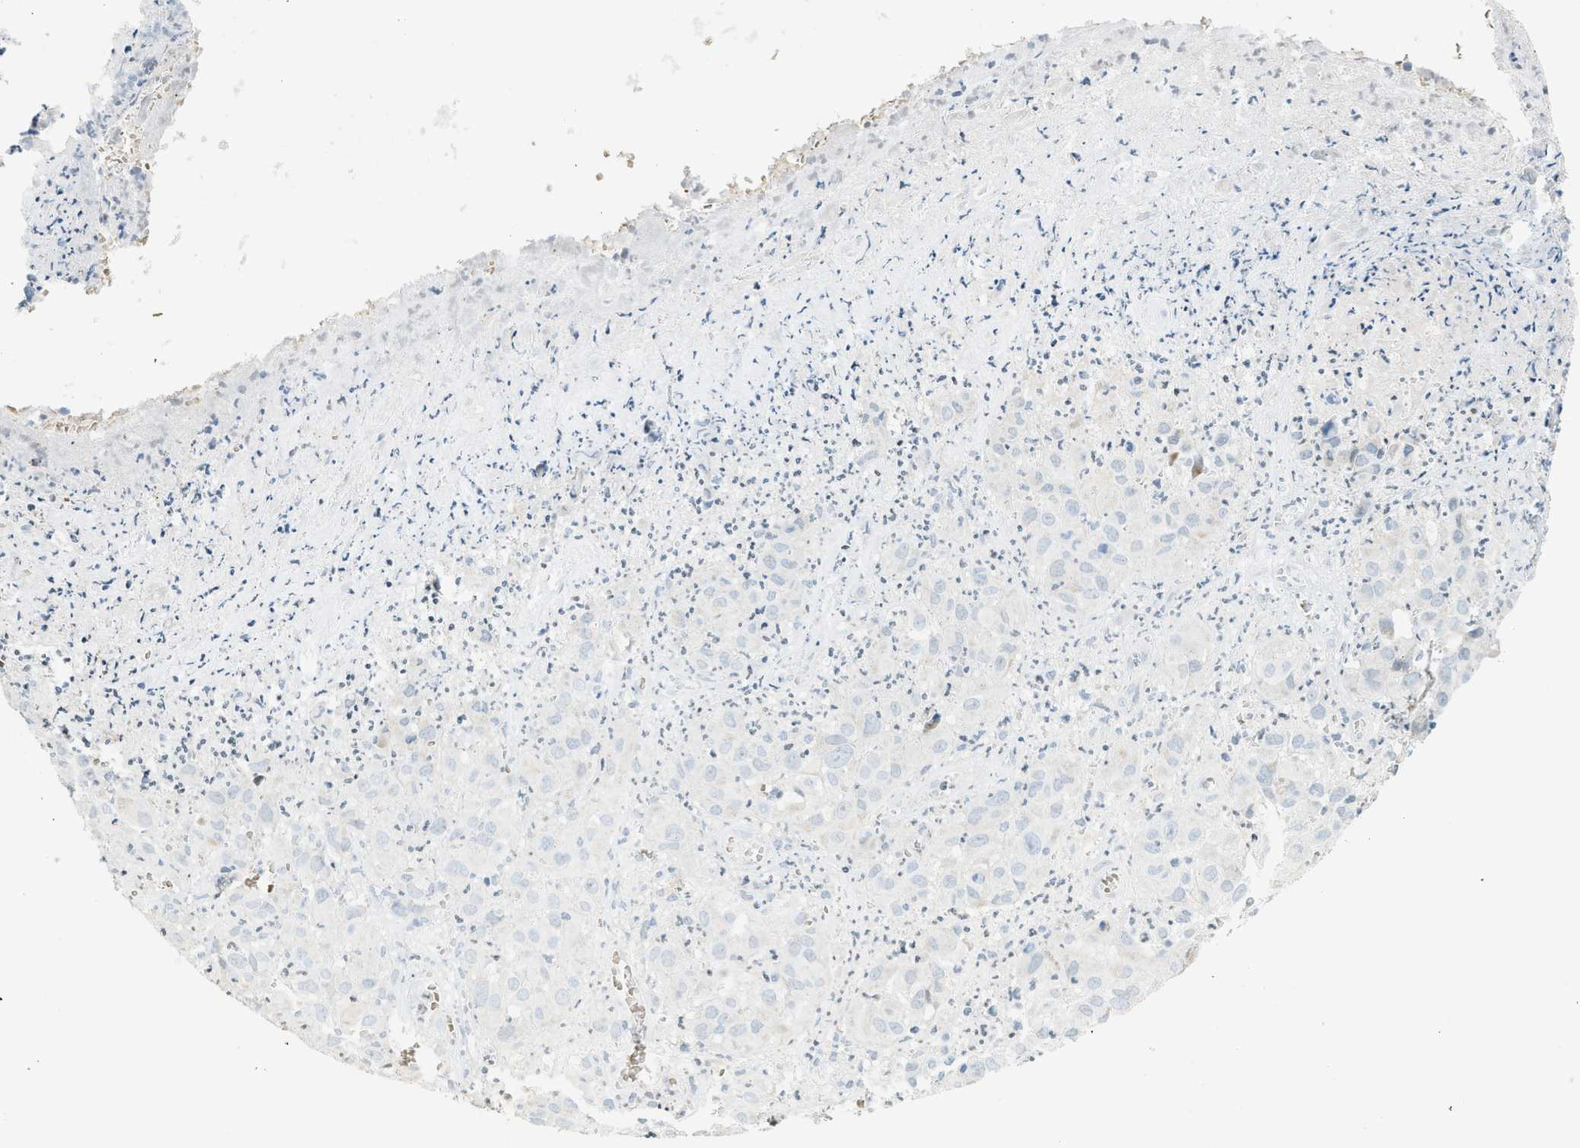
{"staining": {"intensity": "negative", "quantity": "none", "location": "none"}, "tissue": "melanoma", "cell_type": "Tumor cells", "image_type": "cancer", "snomed": [{"axis": "morphology", "description": "Malignant melanoma, NOS"}, {"axis": "topography", "description": "Skin"}], "caption": "The histopathology image reveals no staining of tumor cells in malignant melanoma.", "gene": "TXNDC2", "patient": {"sex": "female", "age": 21}}